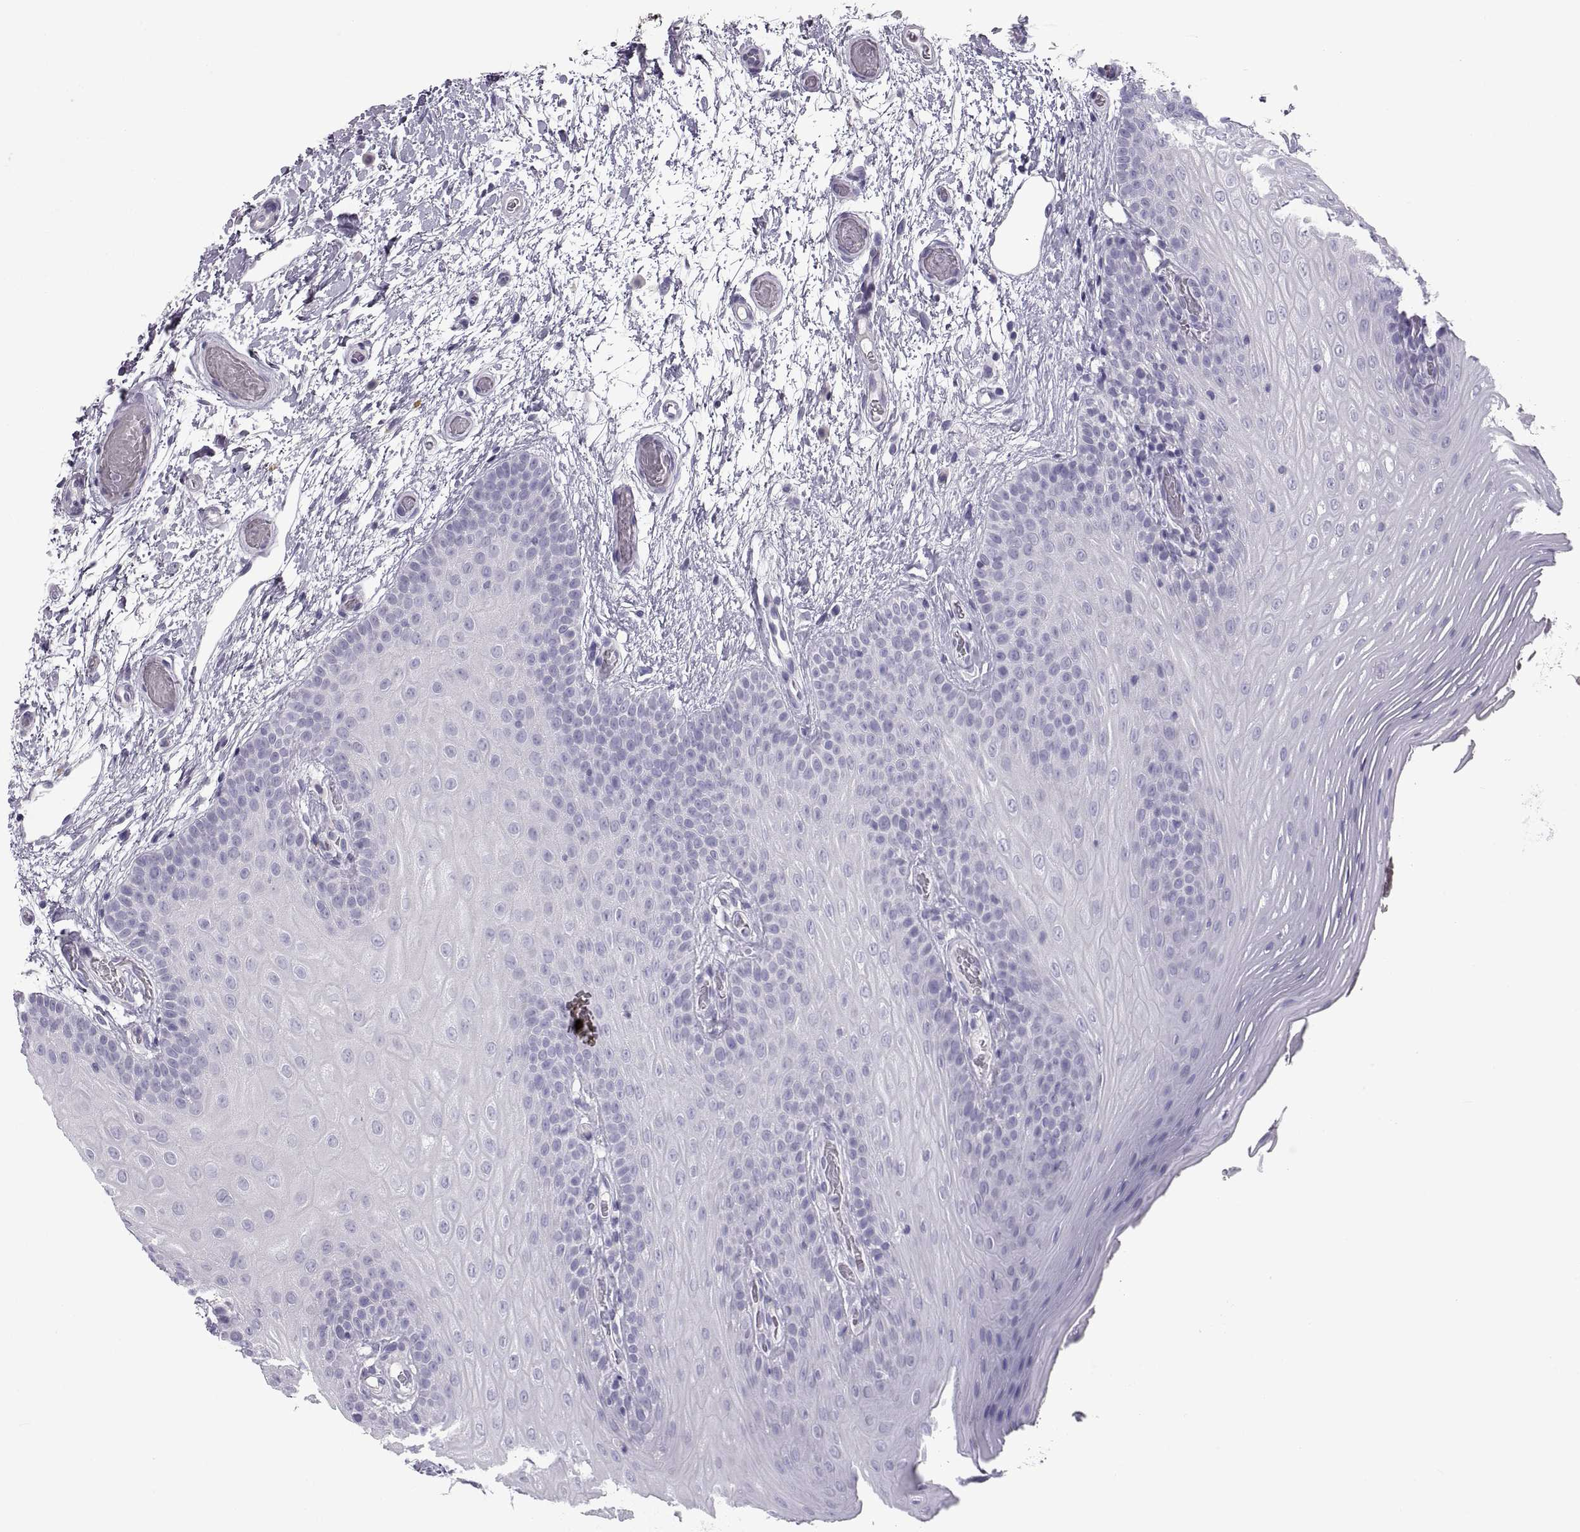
{"staining": {"intensity": "negative", "quantity": "none", "location": "none"}, "tissue": "oral mucosa", "cell_type": "Squamous epithelial cells", "image_type": "normal", "snomed": [{"axis": "morphology", "description": "Normal tissue, NOS"}, {"axis": "morphology", "description": "Squamous cell carcinoma, NOS"}, {"axis": "topography", "description": "Oral tissue"}, {"axis": "topography", "description": "Head-Neck"}], "caption": "Immunohistochemical staining of normal oral mucosa reveals no significant expression in squamous epithelial cells. The staining is performed using DAB brown chromogen with nuclei counter-stained in using hematoxylin.", "gene": "PCSK1N", "patient": {"sex": "male", "age": 78}}